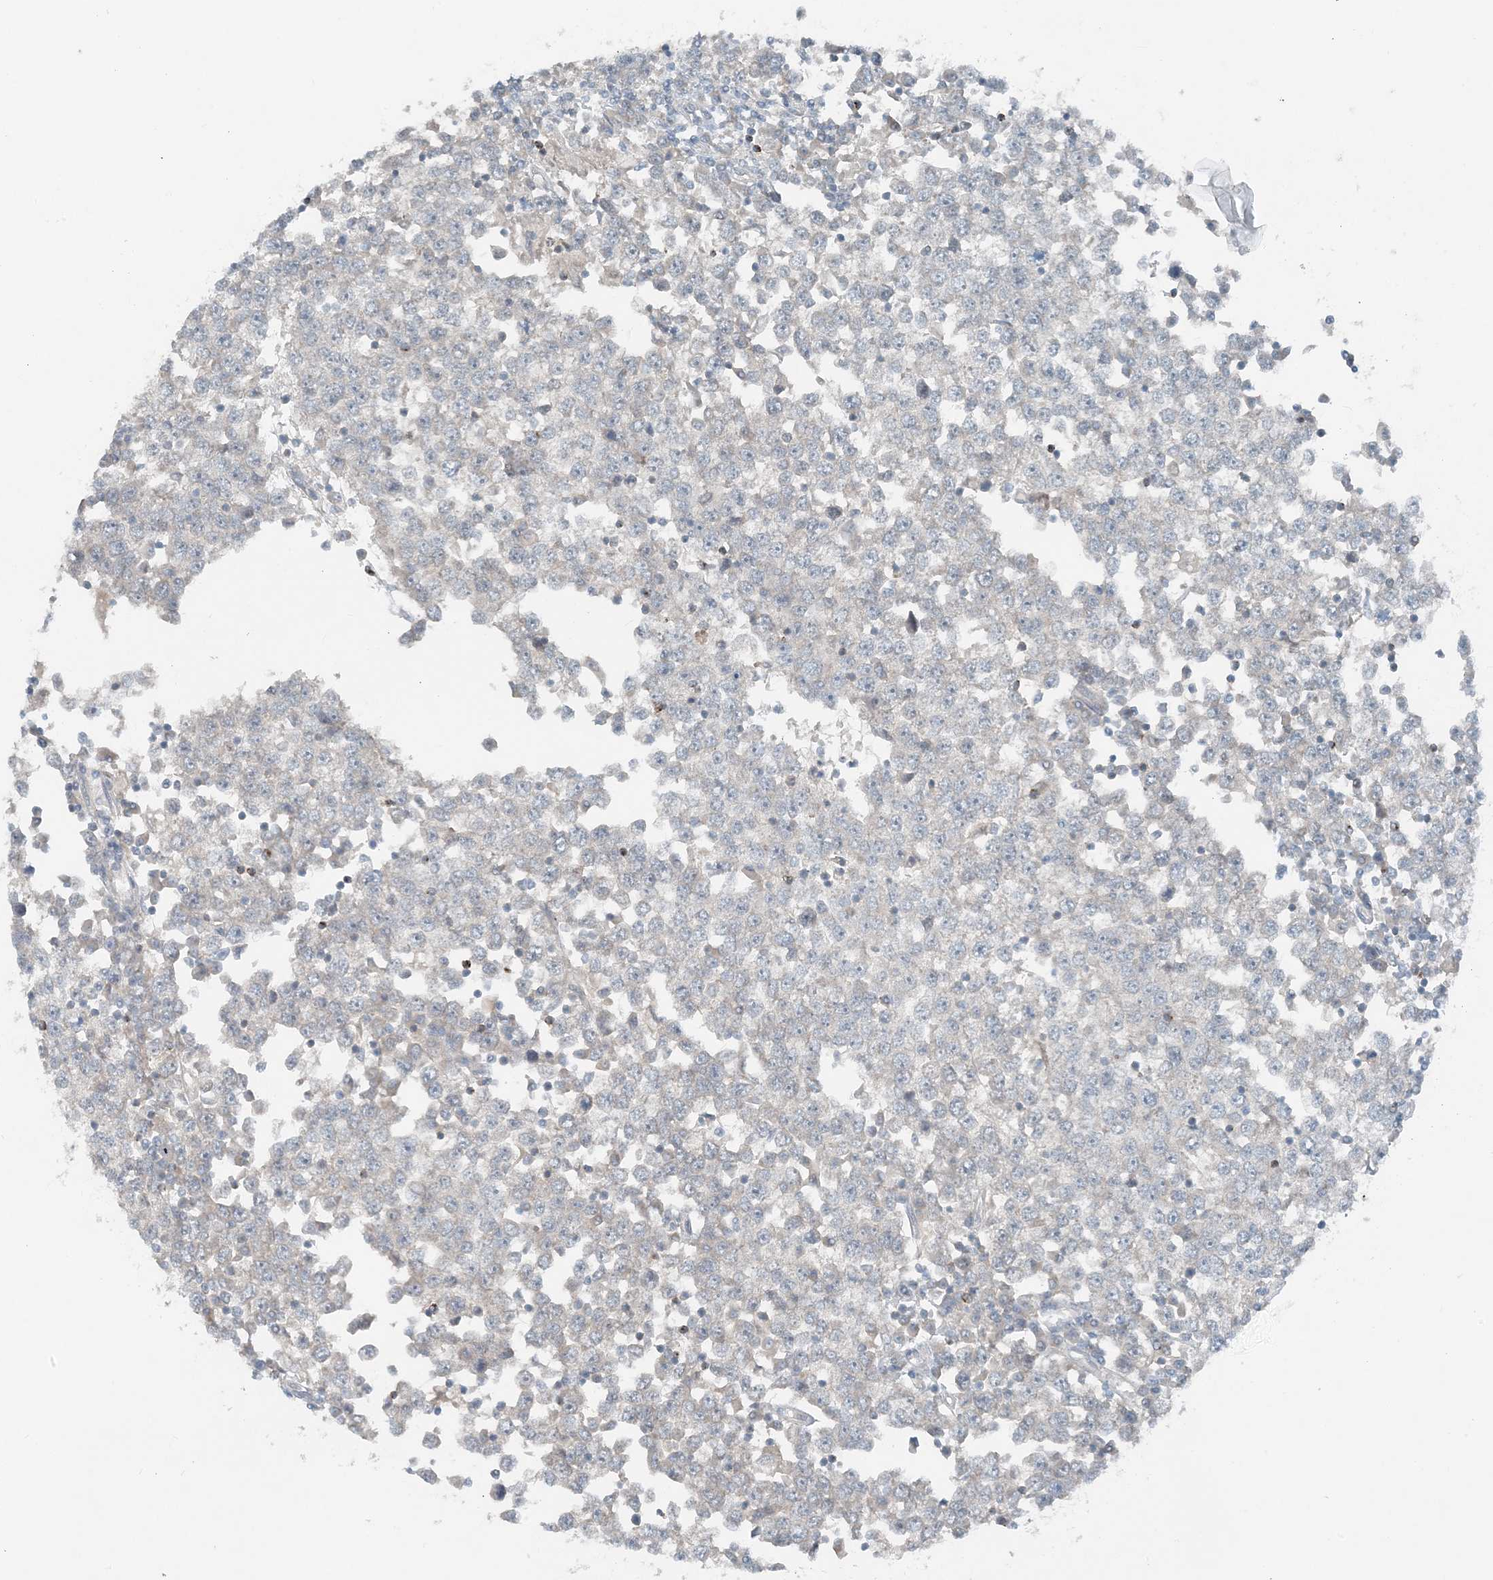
{"staining": {"intensity": "negative", "quantity": "none", "location": "none"}, "tissue": "testis cancer", "cell_type": "Tumor cells", "image_type": "cancer", "snomed": [{"axis": "morphology", "description": "Seminoma, NOS"}, {"axis": "topography", "description": "Testis"}], "caption": "Immunohistochemistry photomicrograph of testis cancer stained for a protein (brown), which demonstrates no expression in tumor cells.", "gene": "MITD1", "patient": {"sex": "male", "age": 65}}